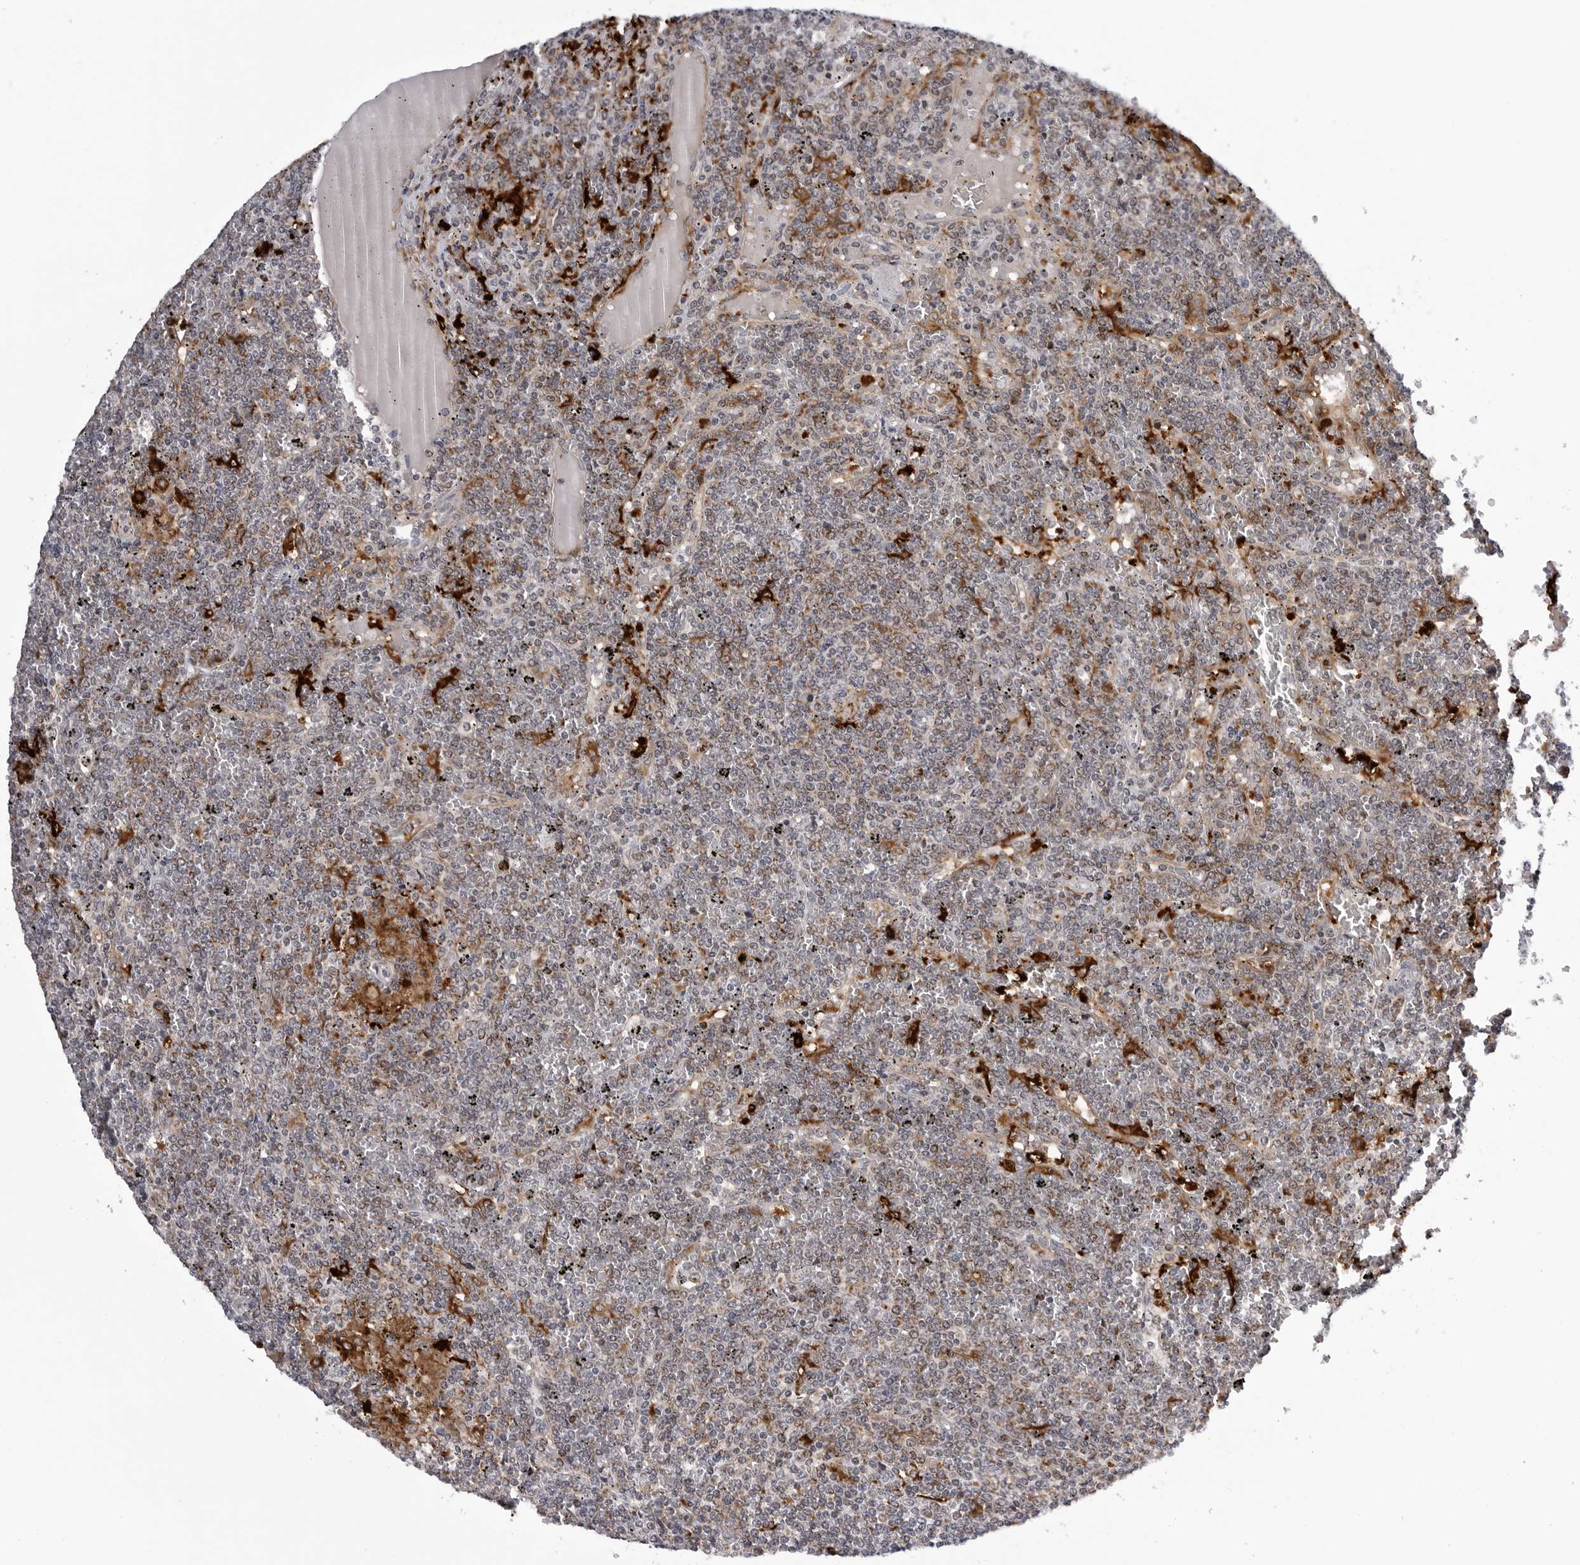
{"staining": {"intensity": "negative", "quantity": "none", "location": "none"}, "tissue": "lymphoma", "cell_type": "Tumor cells", "image_type": "cancer", "snomed": [{"axis": "morphology", "description": "Malignant lymphoma, non-Hodgkin's type, Low grade"}, {"axis": "topography", "description": "Spleen"}], "caption": "The image demonstrates no staining of tumor cells in malignant lymphoma, non-Hodgkin's type (low-grade).", "gene": "CDK20", "patient": {"sex": "female", "age": 19}}